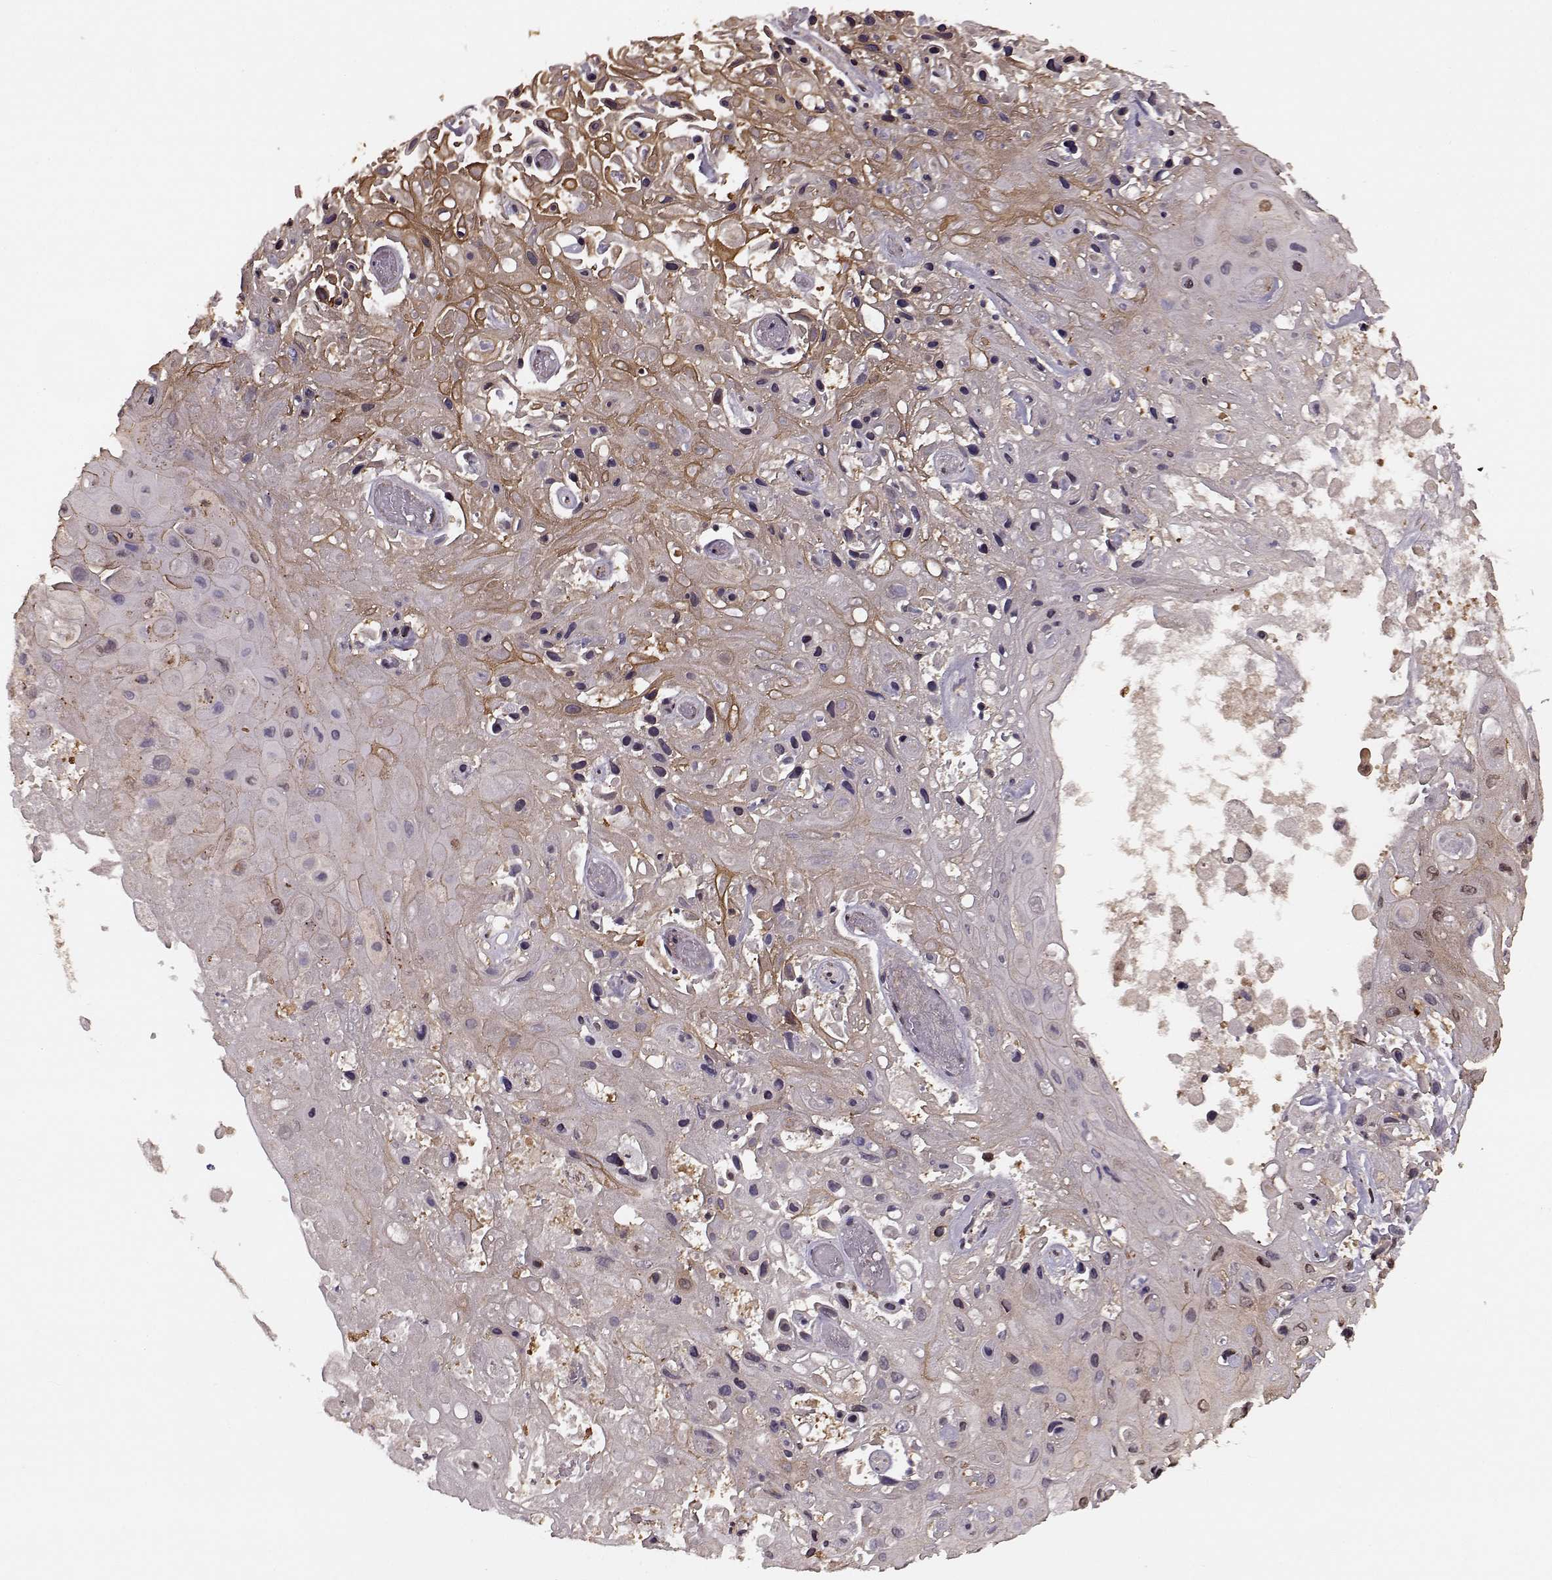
{"staining": {"intensity": "moderate", "quantity": "<25%", "location": "cytoplasmic/membranous"}, "tissue": "skin cancer", "cell_type": "Tumor cells", "image_type": "cancer", "snomed": [{"axis": "morphology", "description": "Squamous cell carcinoma, NOS"}, {"axis": "topography", "description": "Skin"}], "caption": "Skin cancer (squamous cell carcinoma) tissue demonstrates moderate cytoplasmic/membranous expression in about <25% of tumor cells", "gene": "YIPF5", "patient": {"sex": "male", "age": 82}}